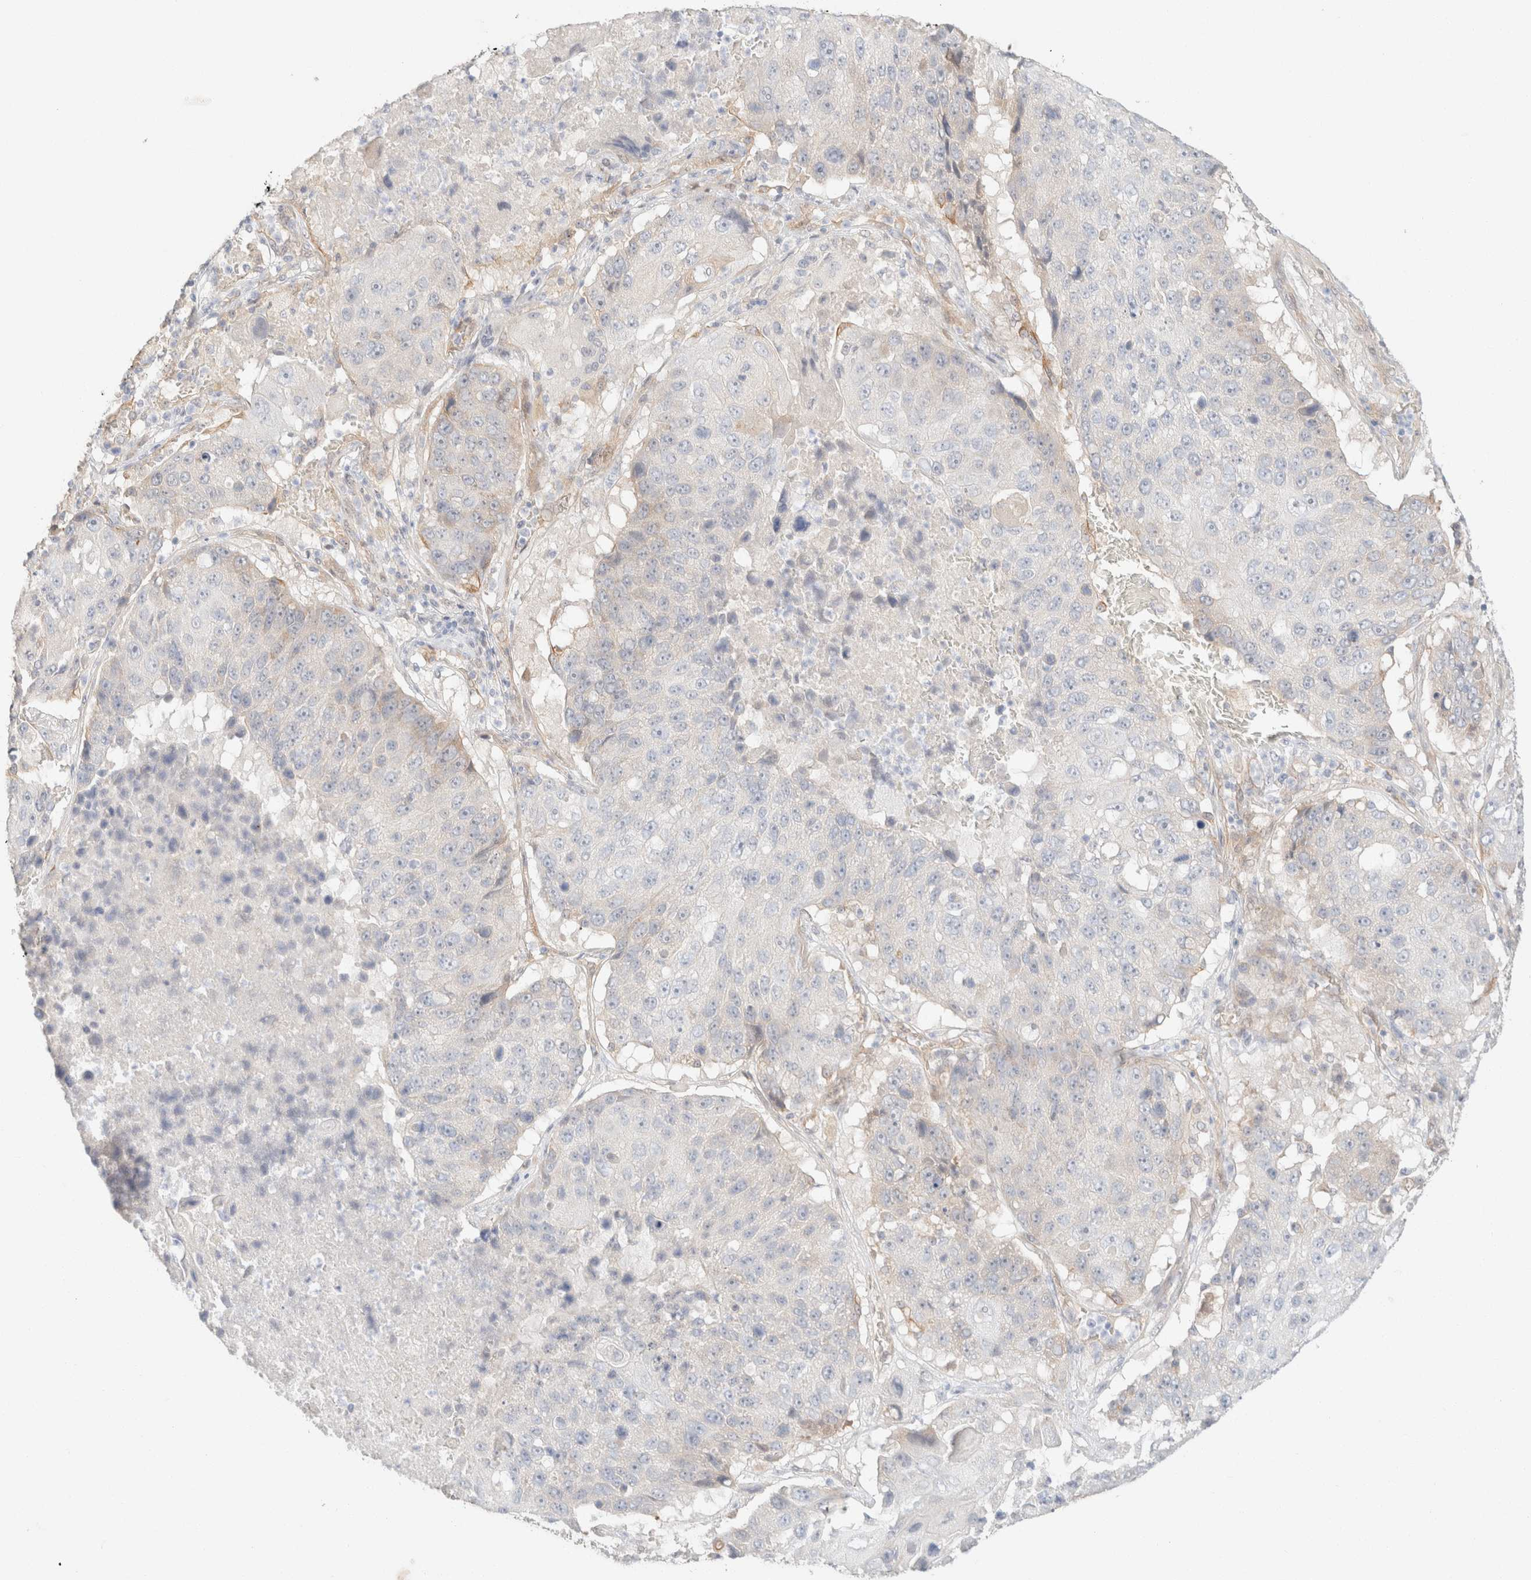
{"staining": {"intensity": "negative", "quantity": "none", "location": "none"}, "tissue": "lung cancer", "cell_type": "Tumor cells", "image_type": "cancer", "snomed": [{"axis": "morphology", "description": "Squamous cell carcinoma, NOS"}, {"axis": "topography", "description": "Lung"}], "caption": "Tumor cells show no significant protein expression in lung cancer.", "gene": "CSNK1E", "patient": {"sex": "male", "age": 61}}